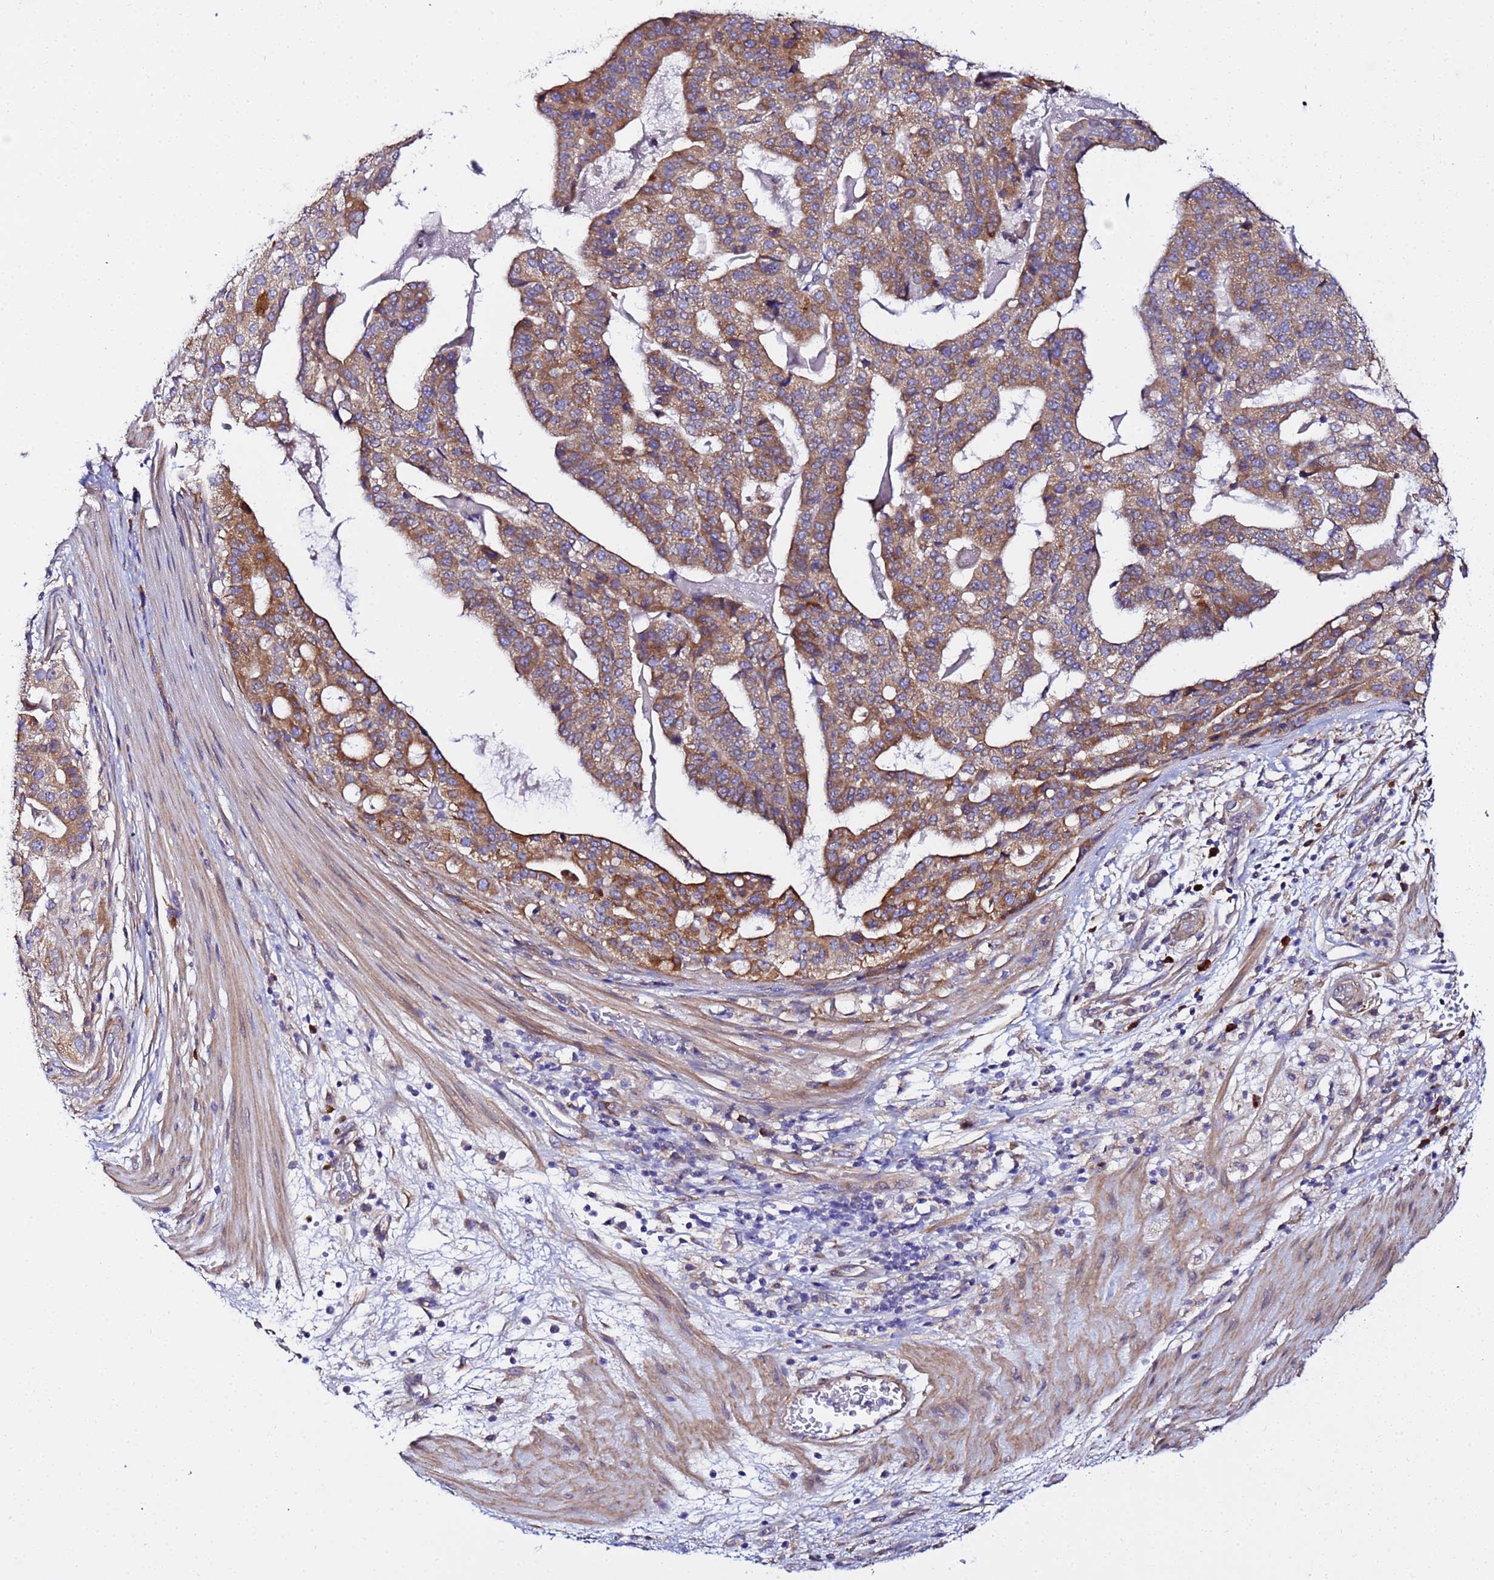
{"staining": {"intensity": "moderate", "quantity": ">75%", "location": "cytoplasmic/membranous"}, "tissue": "stomach cancer", "cell_type": "Tumor cells", "image_type": "cancer", "snomed": [{"axis": "morphology", "description": "Adenocarcinoma, NOS"}, {"axis": "topography", "description": "Stomach"}], "caption": "Moderate cytoplasmic/membranous expression for a protein is identified in about >75% of tumor cells of stomach cancer (adenocarcinoma) using IHC.", "gene": "JRKL", "patient": {"sex": "male", "age": 48}}